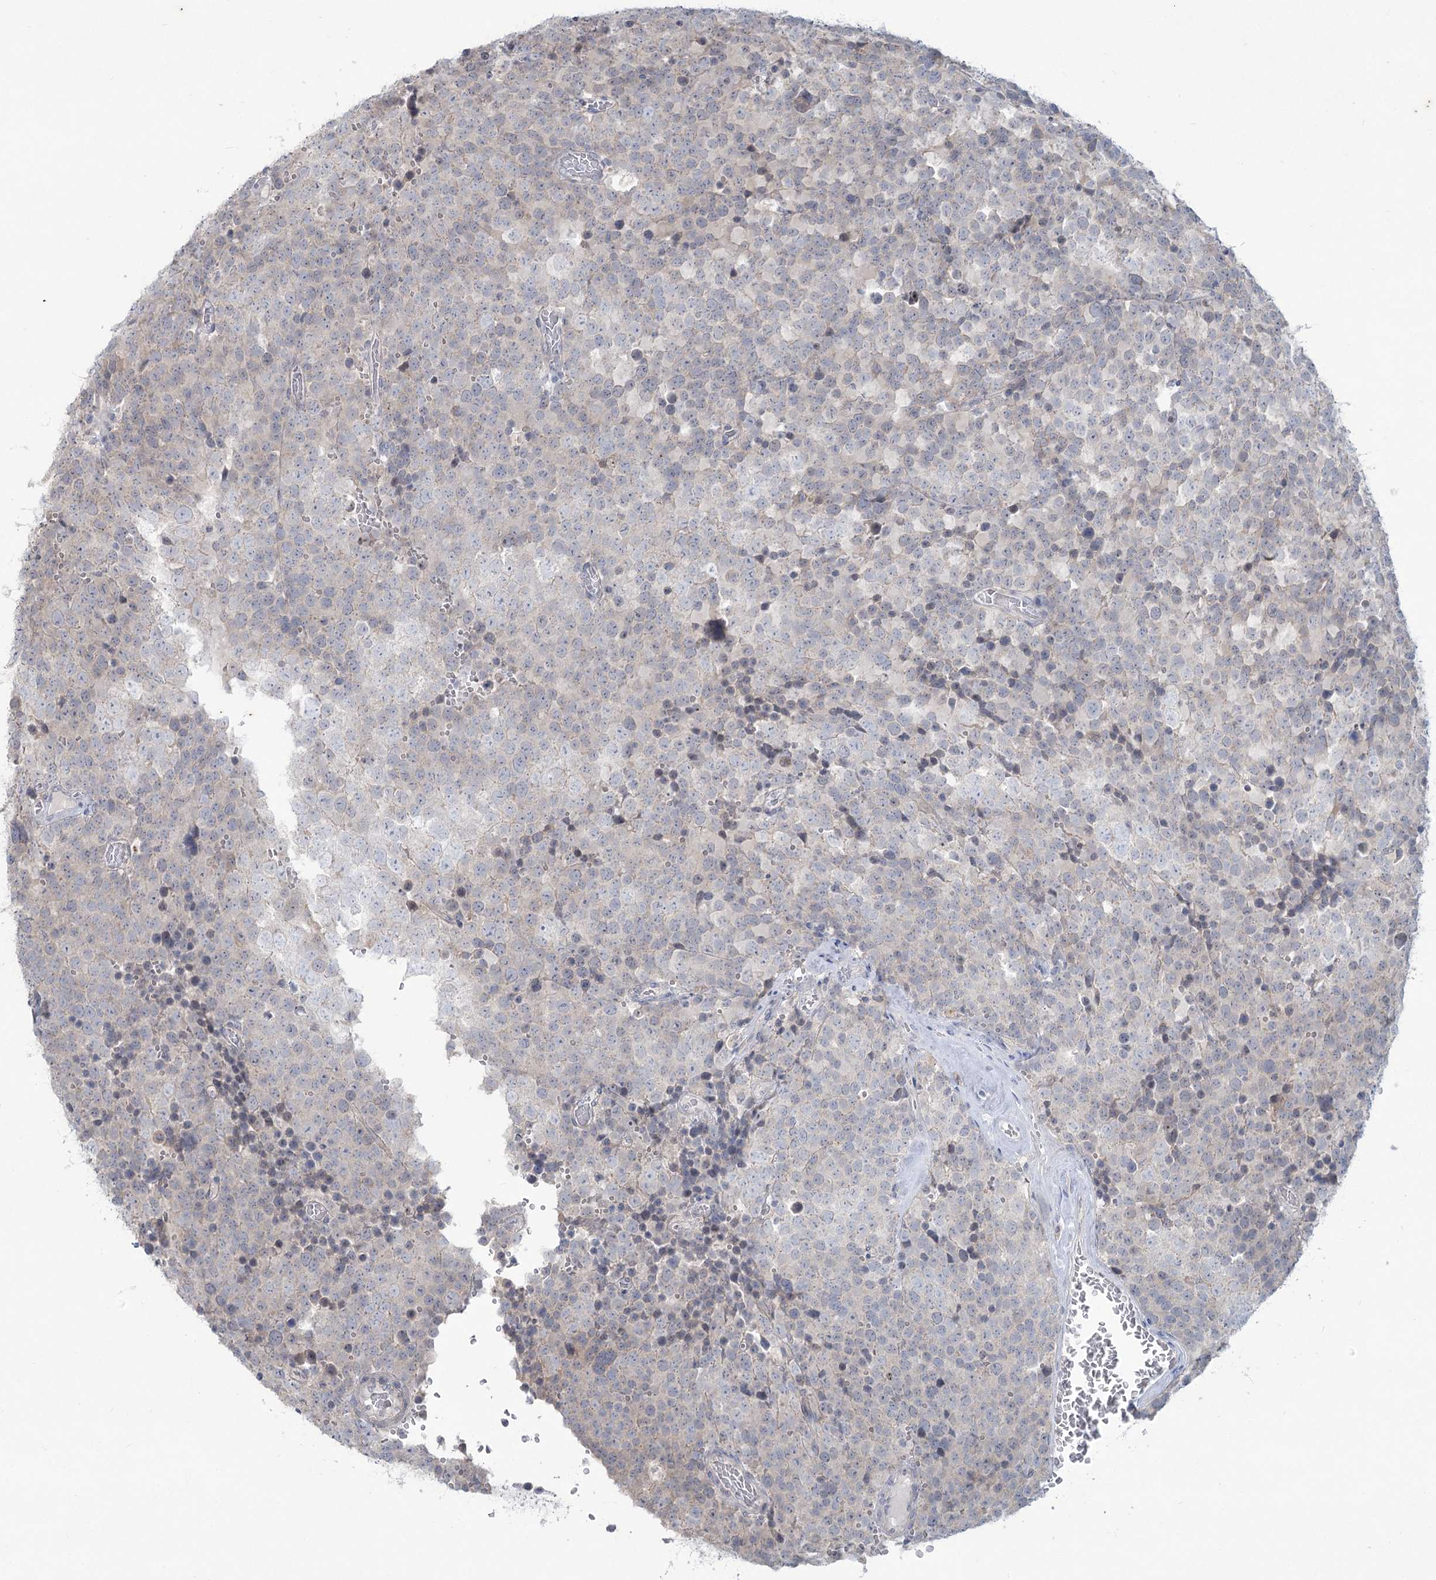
{"staining": {"intensity": "negative", "quantity": "none", "location": "none"}, "tissue": "testis cancer", "cell_type": "Tumor cells", "image_type": "cancer", "snomed": [{"axis": "morphology", "description": "Seminoma, NOS"}, {"axis": "topography", "description": "Testis"}], "caption": "DAB (3,3'-diaminobenzidine) immunohistochemical staining of human testis cancer displays no significant positivity in tumor cells. (DAB (3,3'-diaminobenzidine) IHC, high magnification).", "gene": "PLA2G12A", "patient": {"sex": "male", "age": 71}}